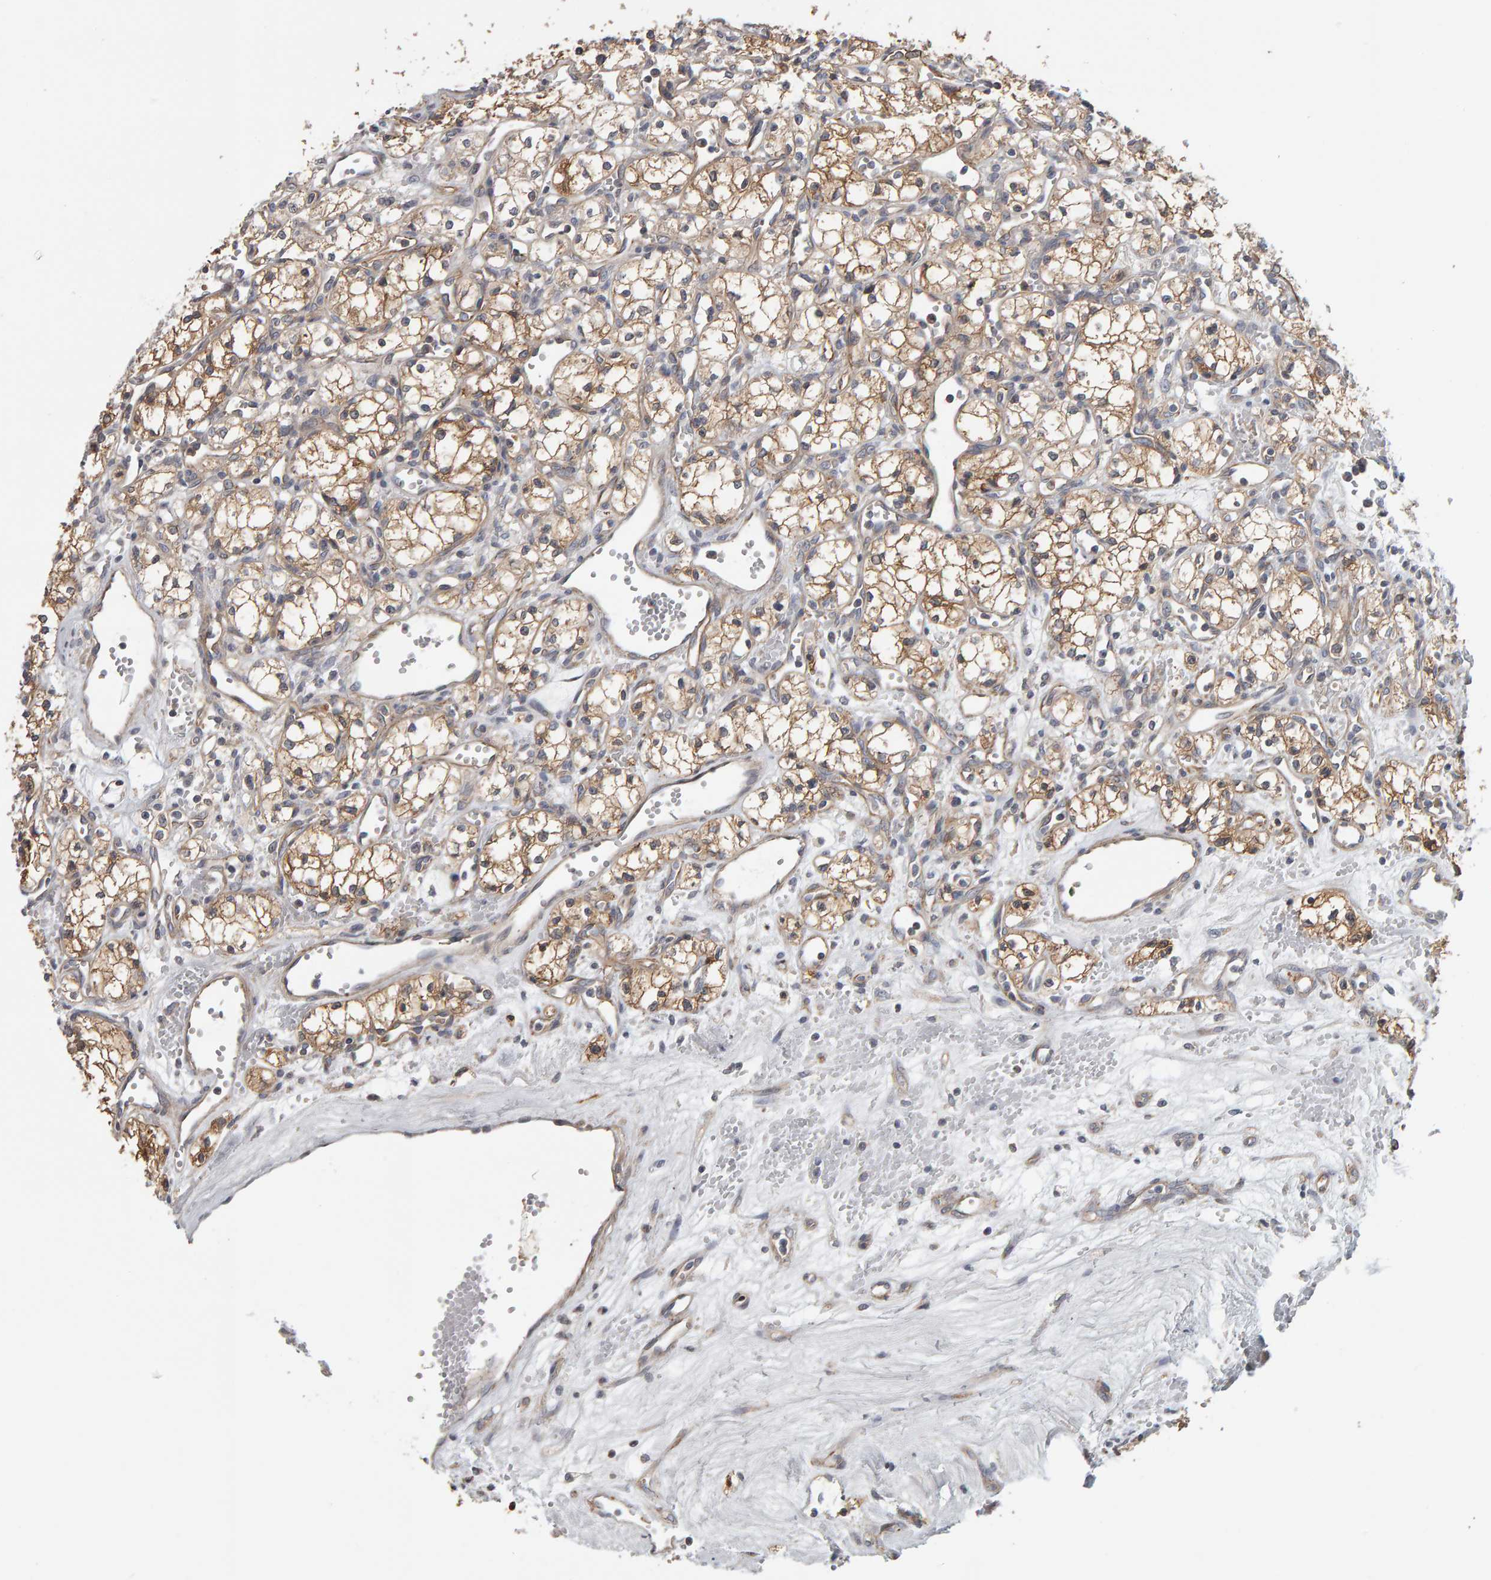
{"staining": {"intensity": "moderate", "quantity": ">75%", "location": "cytoplasmic/membranous"}, "tissue": "renal cancer", "cell_type": "Tumor cells", "image_type": "cancer", "snomed": [{"axis": "morphology", "description": "Adenocarcinoma, NOS"}, {"axis": "topography", "description": "Kidney"}], "caption": "This photomicrograph shows renal adenocarcinoma stained with immunohistochemistry (IHC) to label a protein in brown. The cytoplasmic/membranous of tumor cells show moderate positivity for the protein. Nuclei are counter-stained blue.", "gene": "C9orf72", "patient": {"sex": "male", "age": 59}}